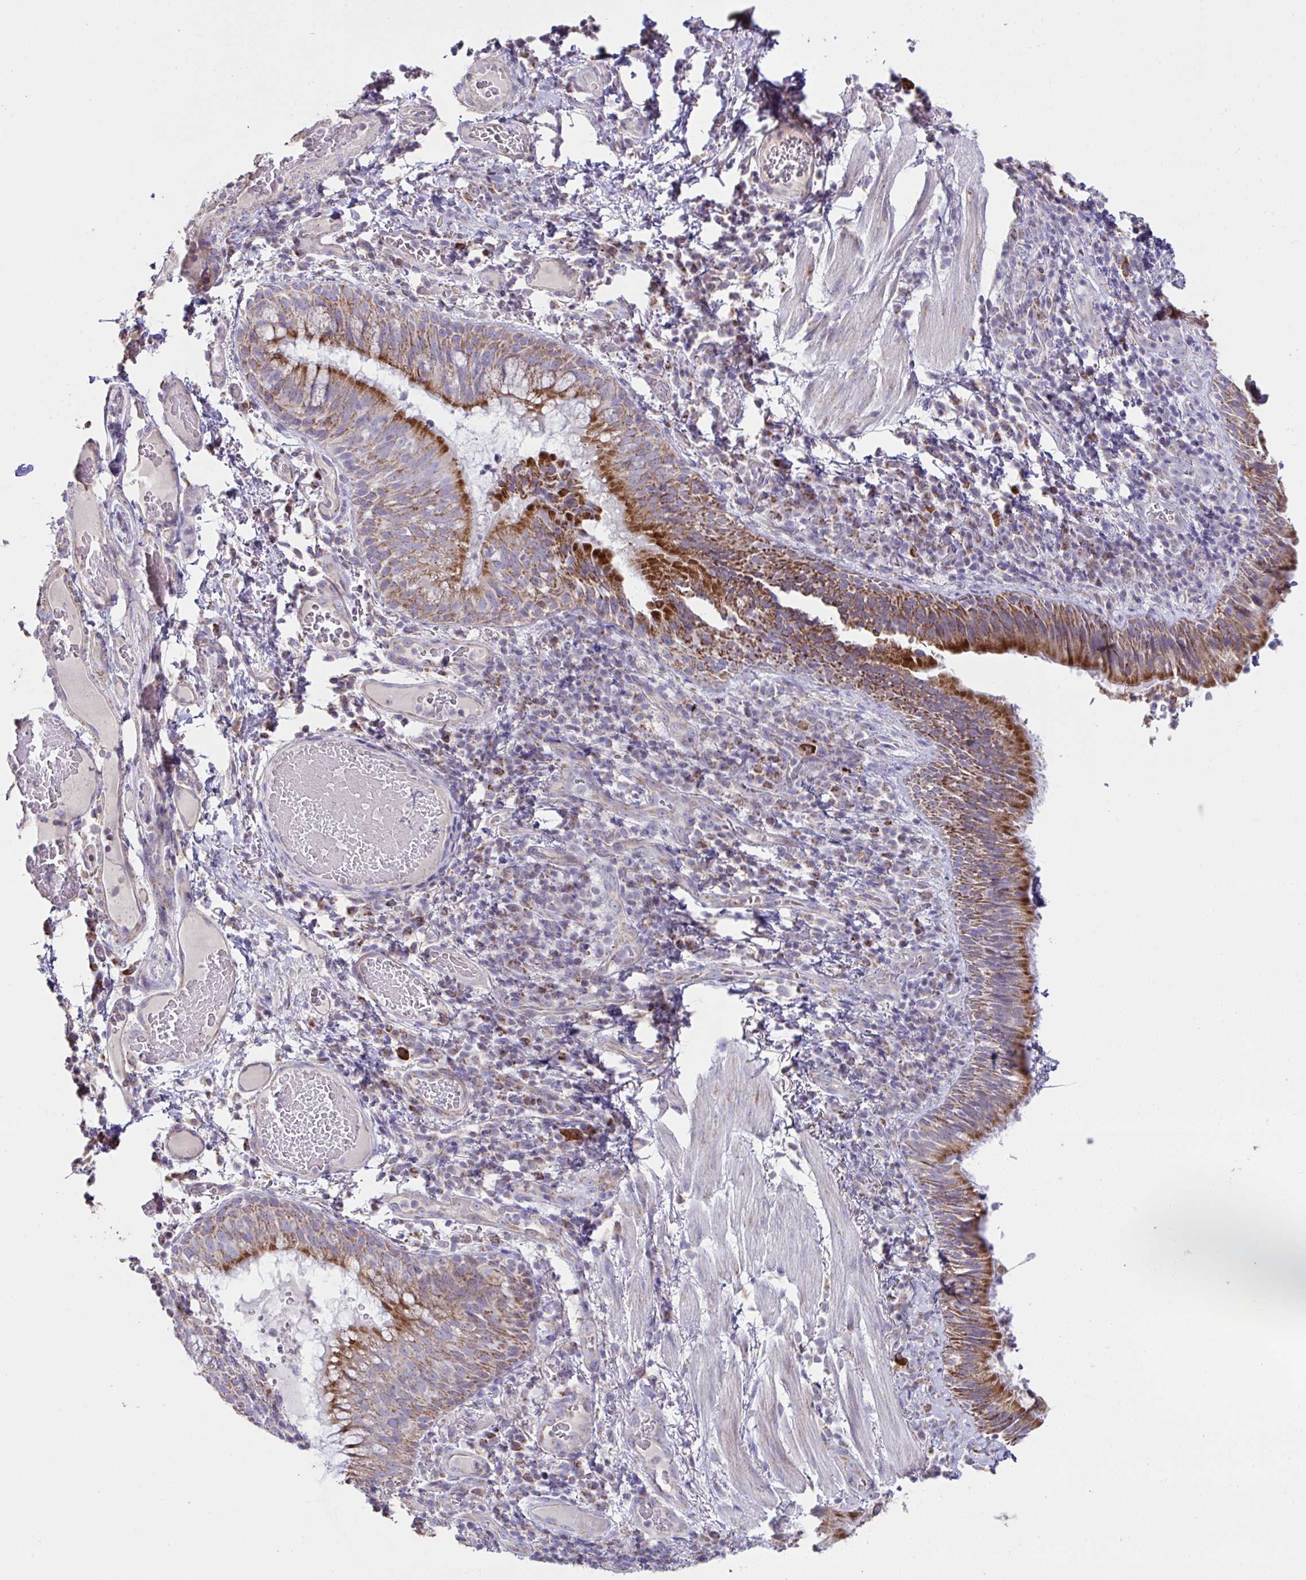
{"staining": {"intensity": "strong", "quantity": "25%-75%", "location": "cytoplasmic/membranous"}, "tissue": "bronchus", "cell_type": "Respiratory epithelial cells", "image_type": "normal", "snomed": [{"axis": "morphology", "description": "Normal tissue, NOS"}, {"axis": "topography", "description": "Lymph node"}, {"axis": "topography", "description": "Bronchus"}], "caption": "Immunohistochemistry of unremarkable bronchus displays high levels of strong cytoplasmic/membranous expression in about 25%-75% of respiratory epithelial cells.", "gene": "DOK7", "patient": {"sex": "male", "age": 56}}